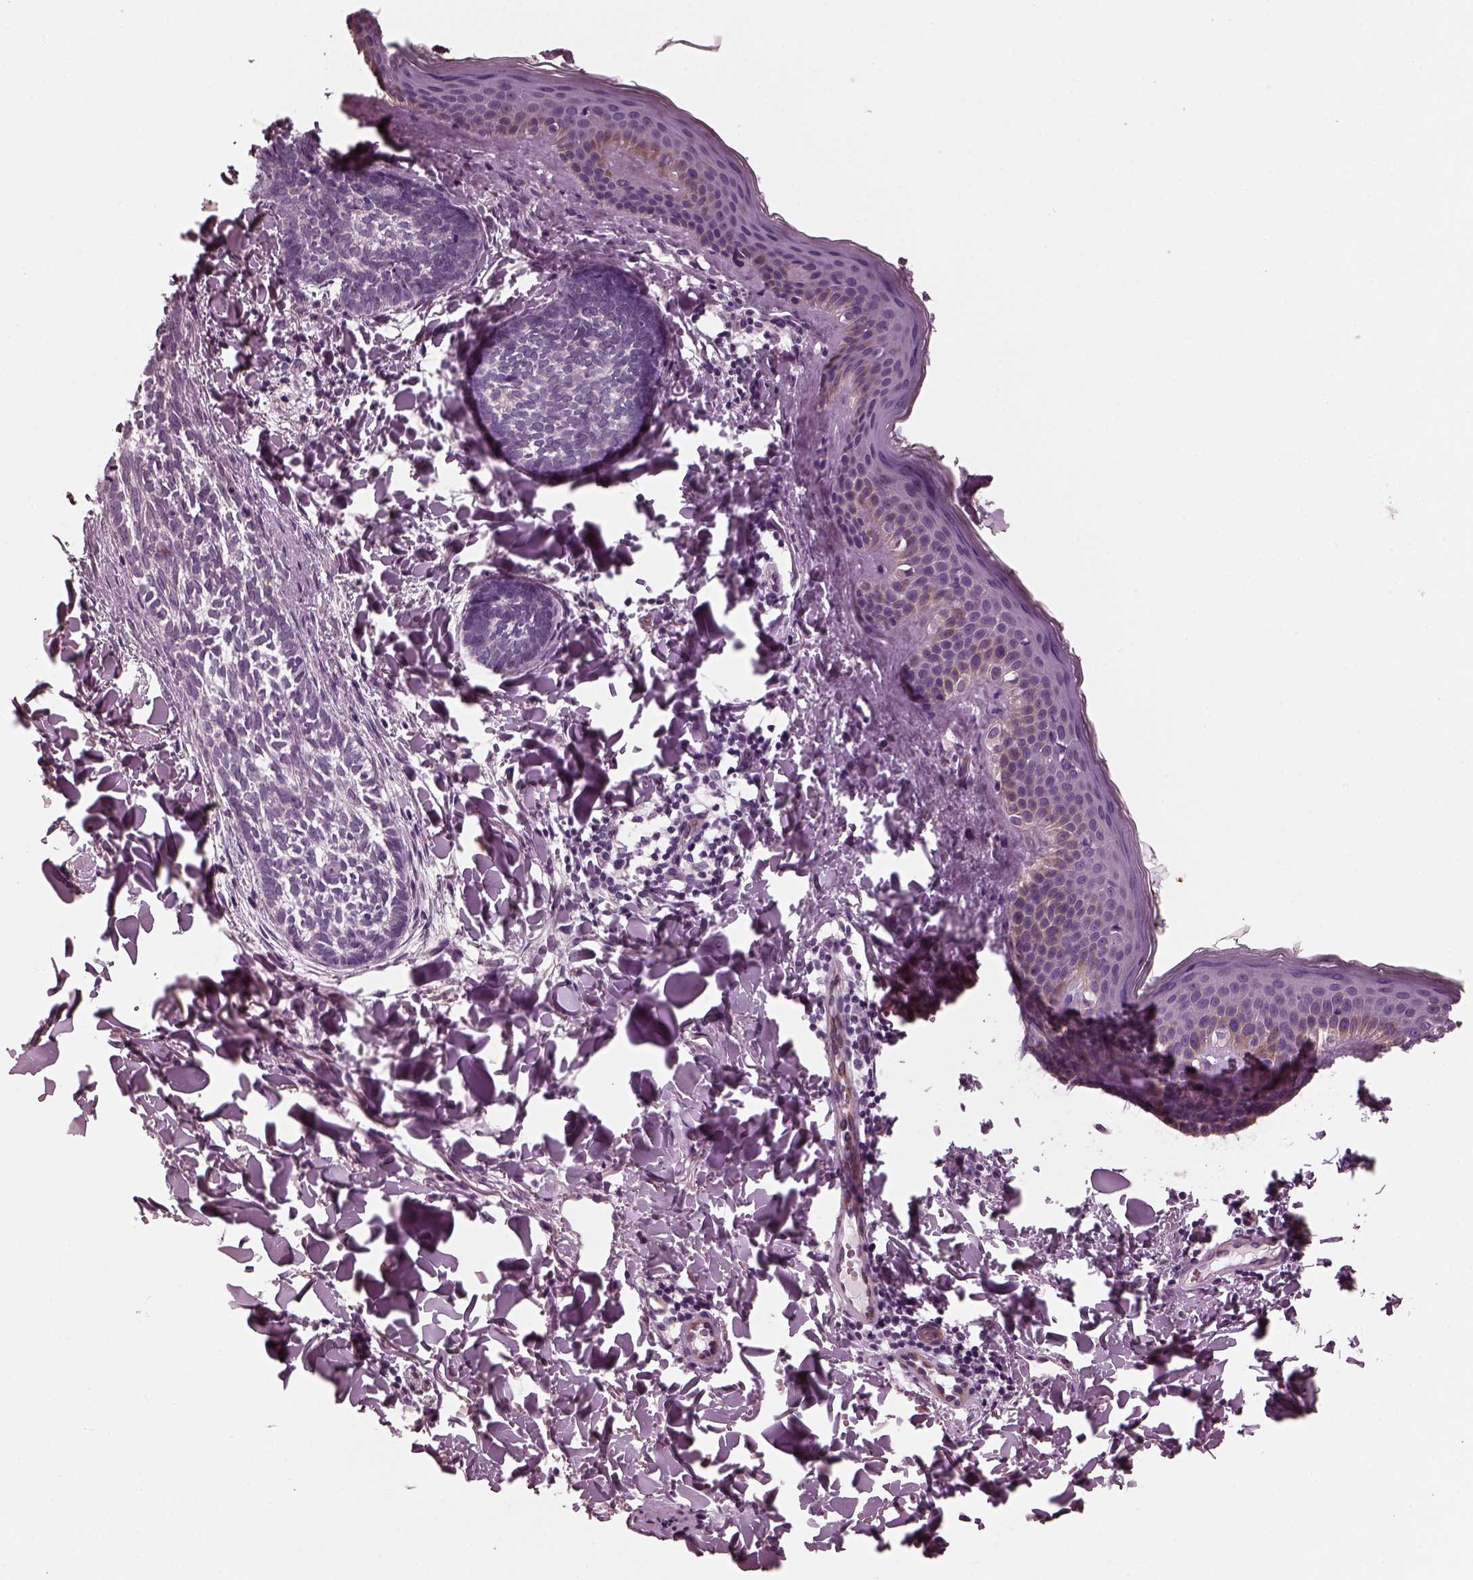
{"staining": {"intensity": "negative", "quantity": "none", "location": "none"}, "tissue": "skin cancer", "cell_type": "Tumor cells", "image_type": "cancer", "snomed": [{"axis": "morphology", "description": "Normal tissue, NOS"}, {"axis": "morphology", "description": "Basal cell carcinoma"}, {"axis": "topography", "description": "Skin"}], "caption": "This is an immunohistochemistry (IHC) histopathology image of skin cancer (basal cell carcinoma). There is no staining in tumor cells.", "gene": "KIF6", "patient": {"sex": "male", "age": 46}}